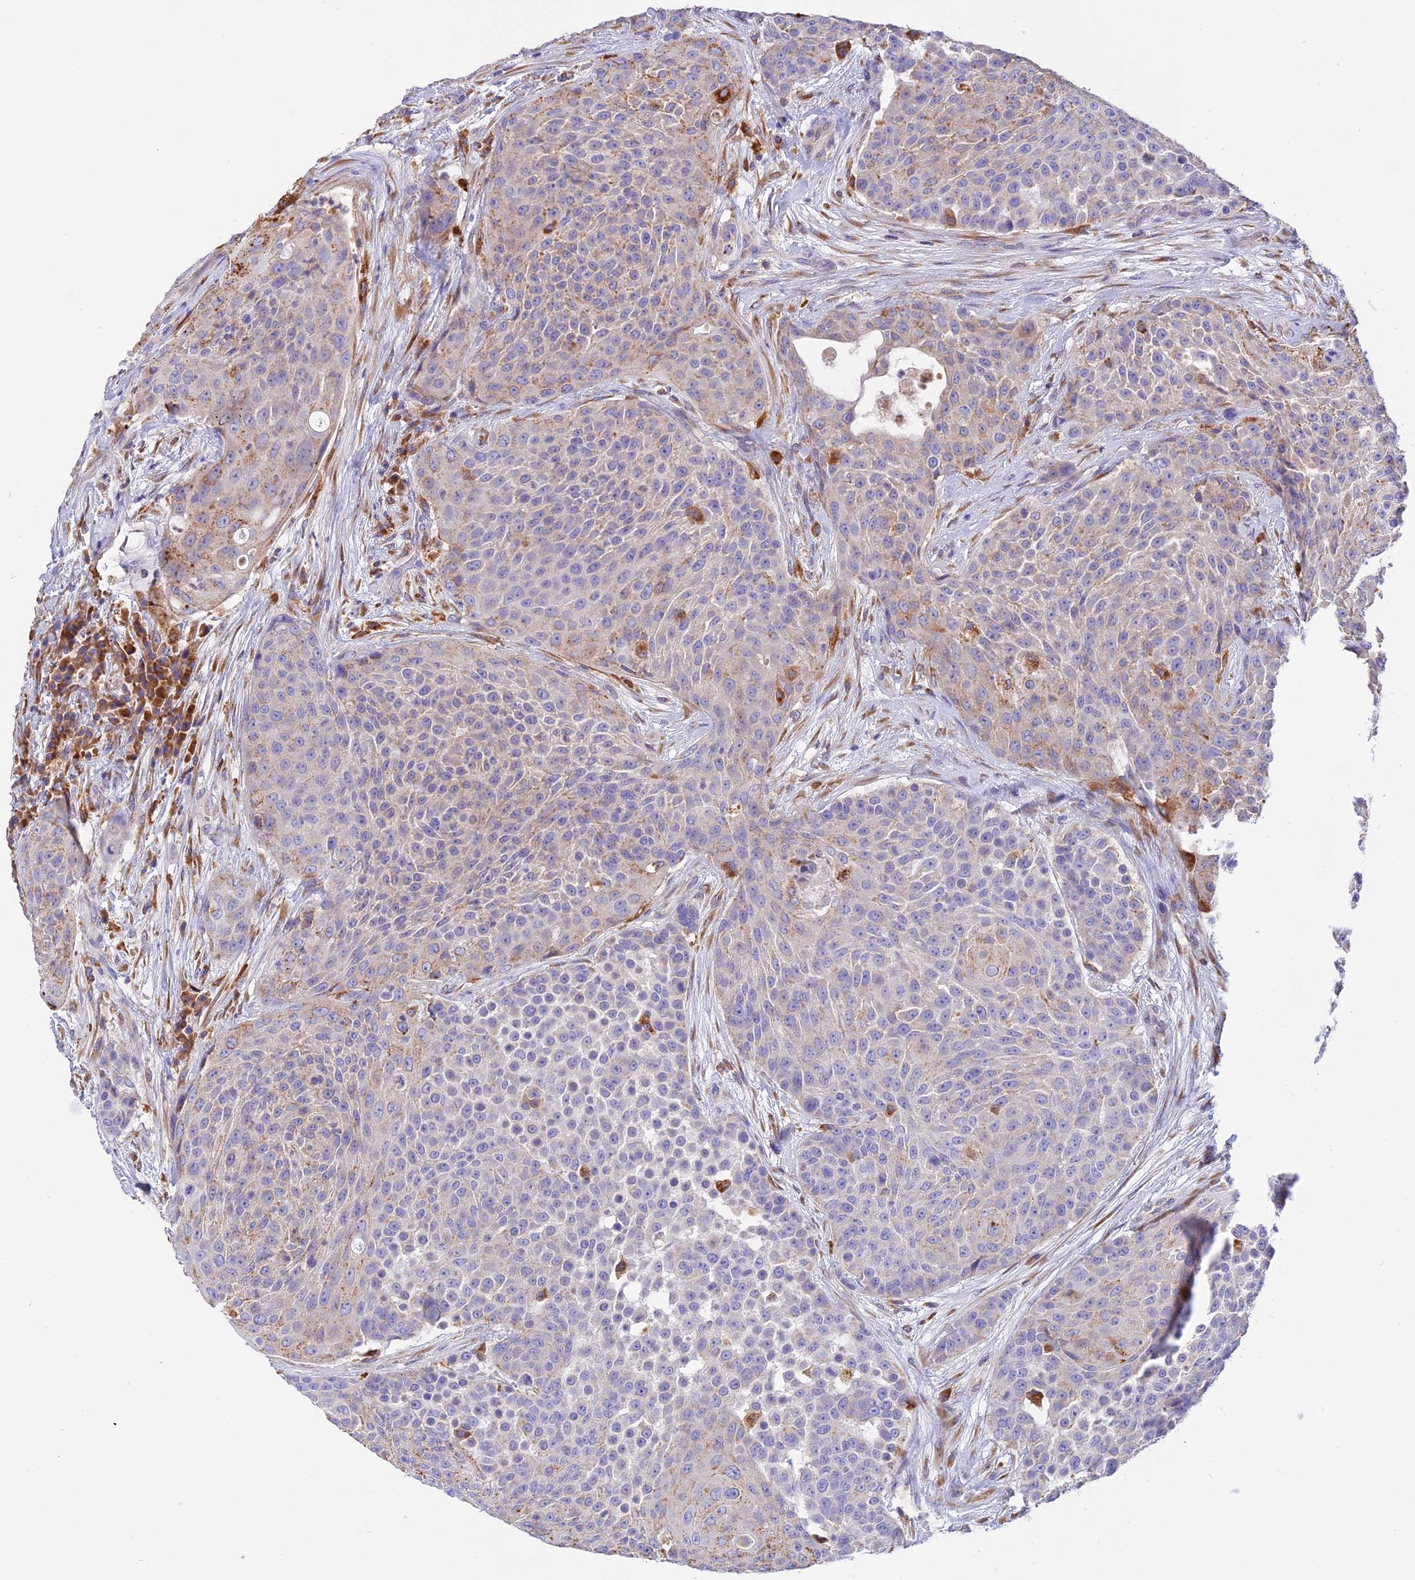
{"staining": {"intensity": "weak", "quantity": "25%-75%", "location": "cytoplasmic/membranous"}, "tissue": "urothelial cancer", "cell_type": "Tumor cells", "image_type": "cancer", "snomed": [{"axis": "morphology", "description": "Urothelial carcinoma, High grade"}, {"axis": "topography", "description": "Urinary bladder"}], "caption": "This photomicrograph shows IHC staining of urothelial carcinoma (high-grade), with low weak cytoplasmic/membranous staining in approximately 25%-75% of tumor cells.", "gene": "VKORC1", "patient": {"sex": "female", "age": 63}}